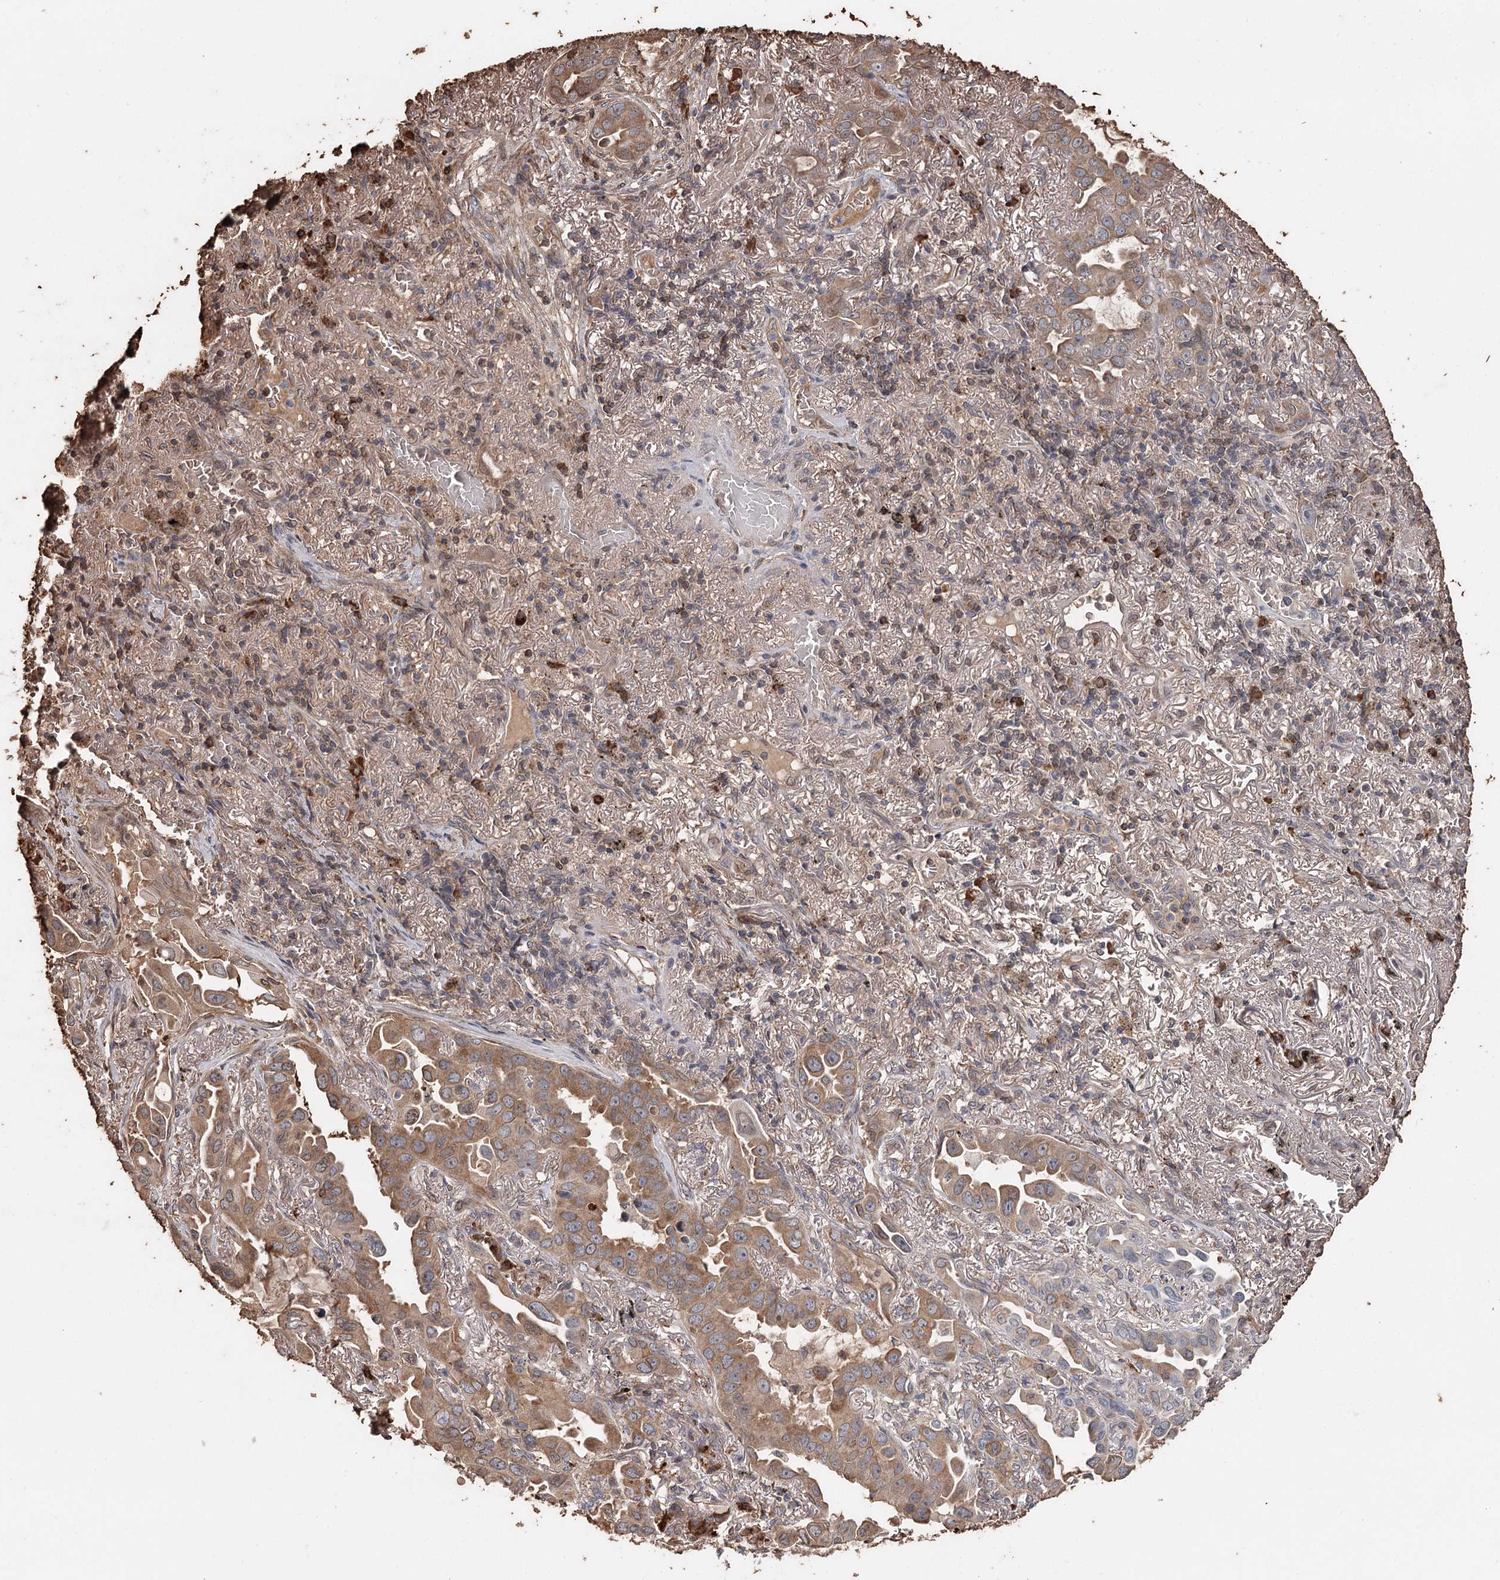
{"staining": {"intensity": "moderate", "quantity": ">75%", "location": "cytoplasmic/membranous"}, "tissue": "lung cancer", "cell_type": "Tumor cells", "image_type": "cancer", "snomed": [{"axis": "morphology", "description": "Adenocarcinoma, NOS"}, {"axis": "topography", "description": "Lung"}], "caption": "IHC of human lung cancer reveals medium levels of moderate cytoplasmic/membranous positivity in about >75% of tumor cells.", "gene": "SYVN1", "patient": {"sex": "male", "age": 64}}